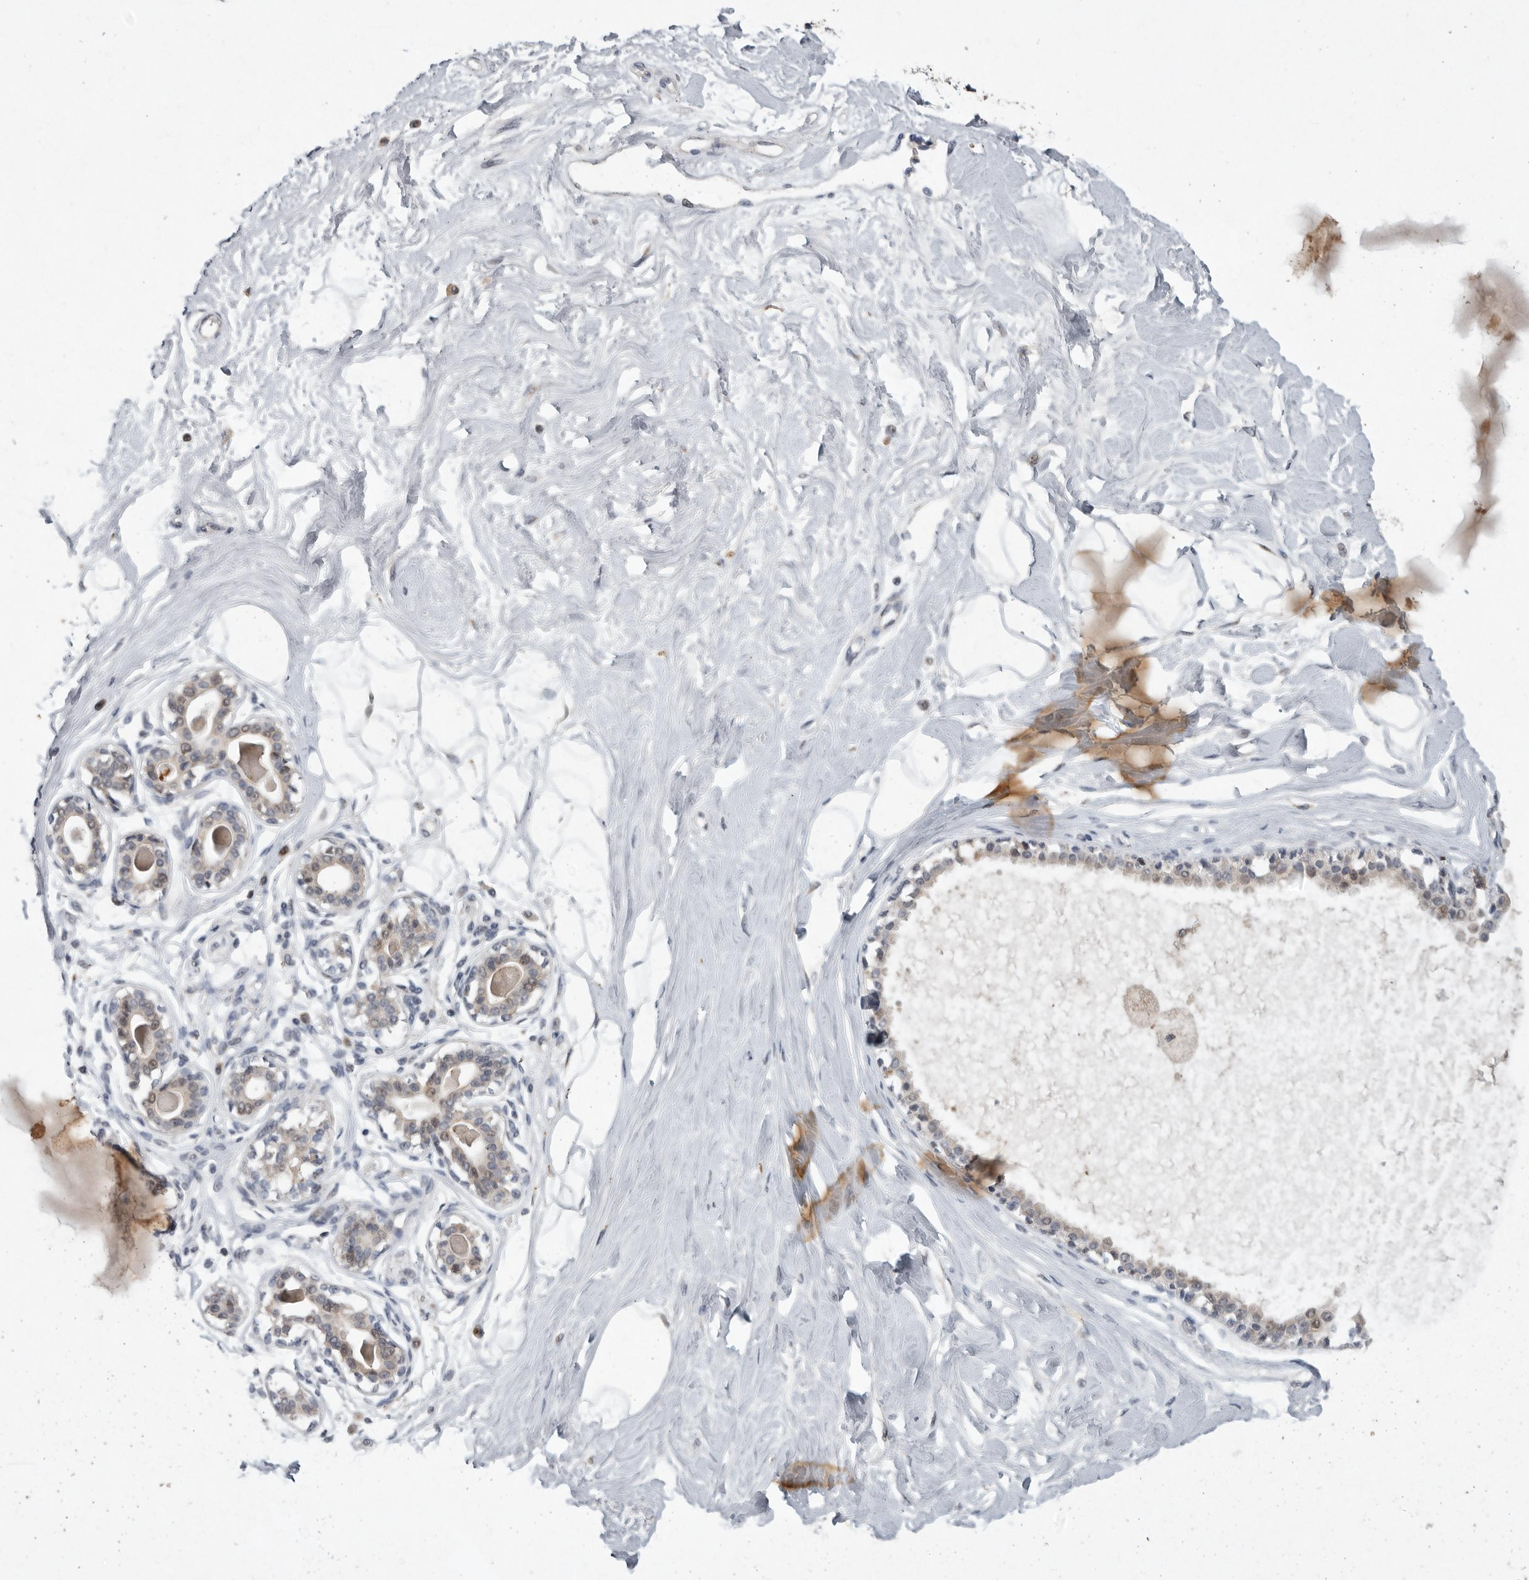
{"staining": {"intensity": "negative", "quantity": "none", "location": "none"}, "tissue": "breast", "cell_type": "Adipocytes", "image_type": "normal", "snomed": [{"axis": "morphology", "description": "Normal tissue, NOS"}, {"axis": "topography", "description": "Breast"}], "caption": "Immunohistochemistry image of normal breast: human breast stained with DAB reveals no significant protein positivity in adipocytes.", "gene": "MAN2A1", "patient": {"sex": "female", "age": 45}}